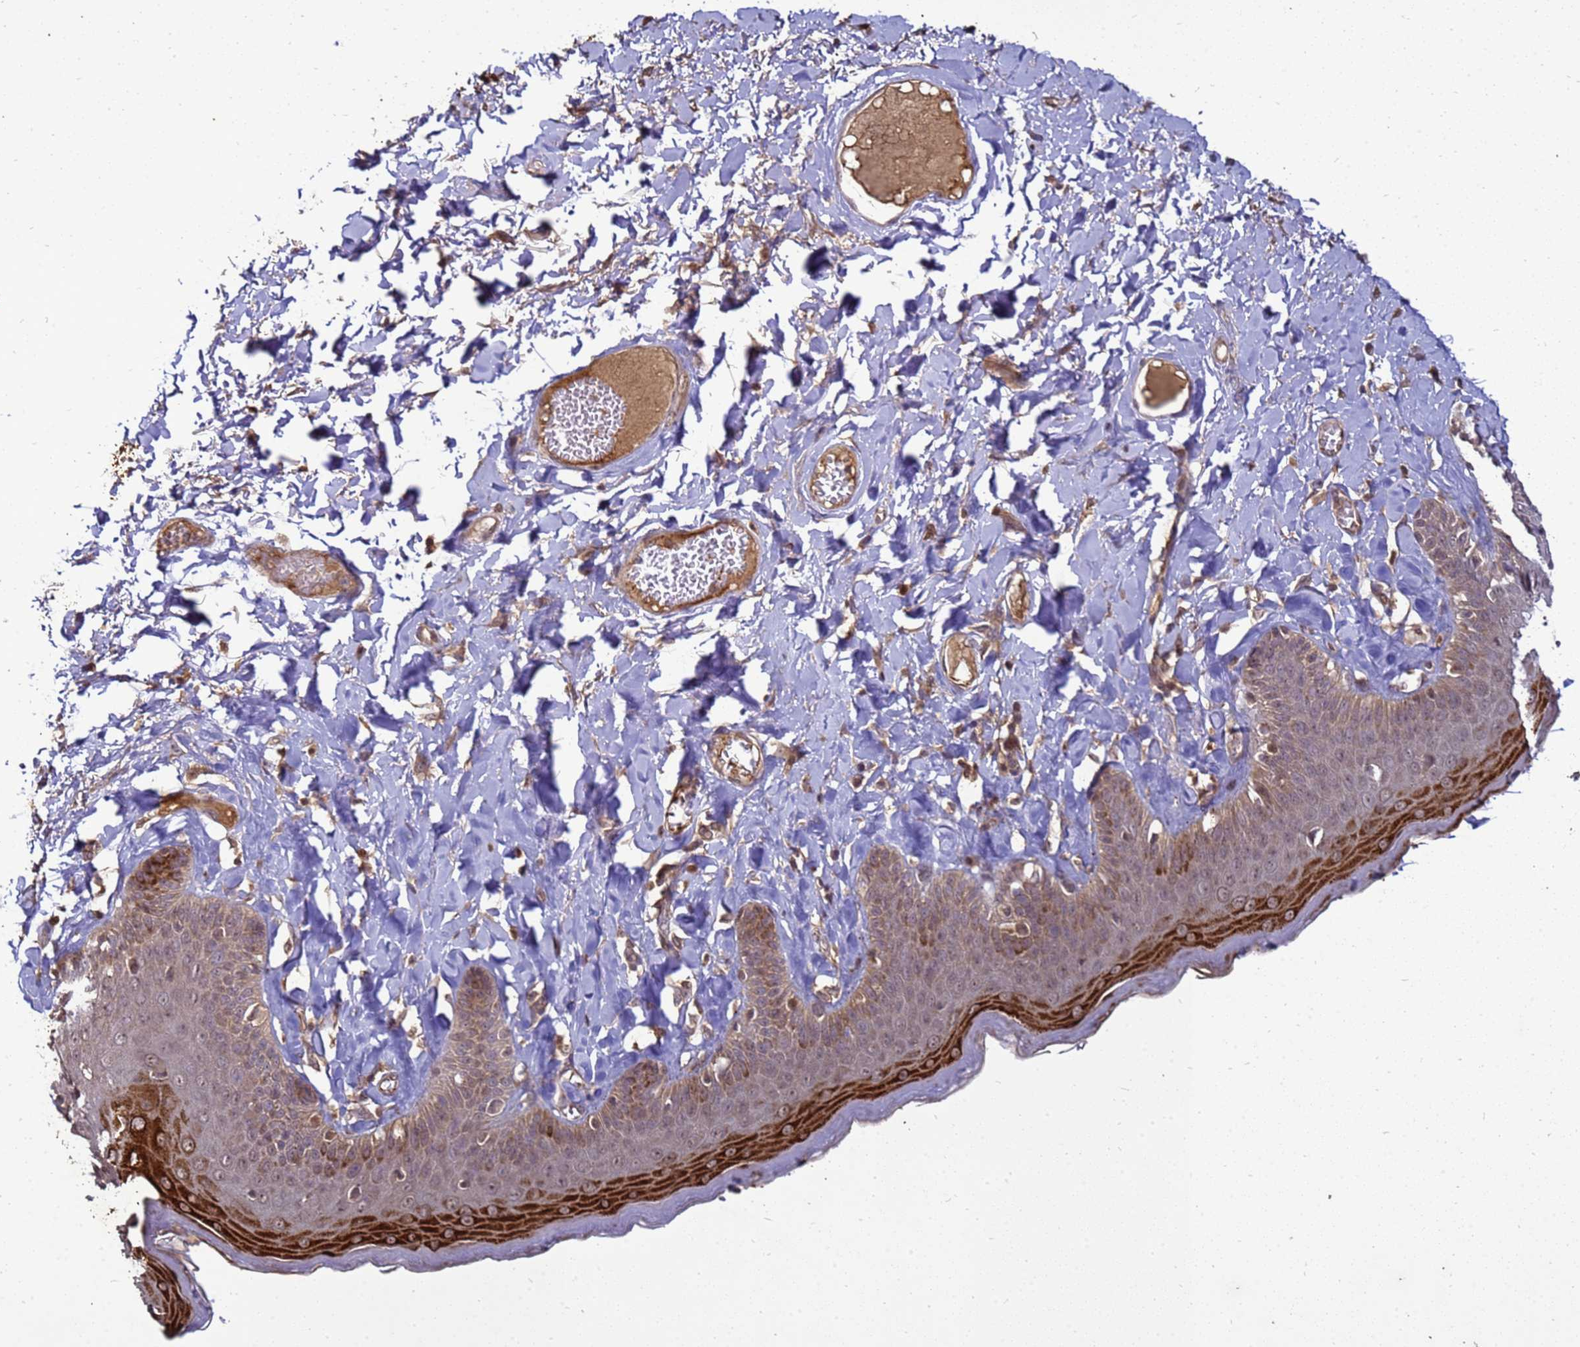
{"staining": {"intensity": "strong", "quantity": "<25%", "location": "cytoplasmic/membranous,nuclear"}, "tissue": "skin", "cell_type": "Epidermal cells", "image_type": "normal", "snomed": [{"axis": "morphology", "description": "Normal tissue, NOS"}, {"axis": "topography", "description": "Anal"}], "caption": "Epidermal cells reveal medium levels of strong cytoplasmic/membranous,nuclear positivity in approximately <25% of cells in normal human skin. The staining was performed using DAB, with brown indicating positive protein expression. Nuclei are stained blue with hematoxylin.", "gene": "CRBN", "patient": {"sex": "male", "age": 69}}